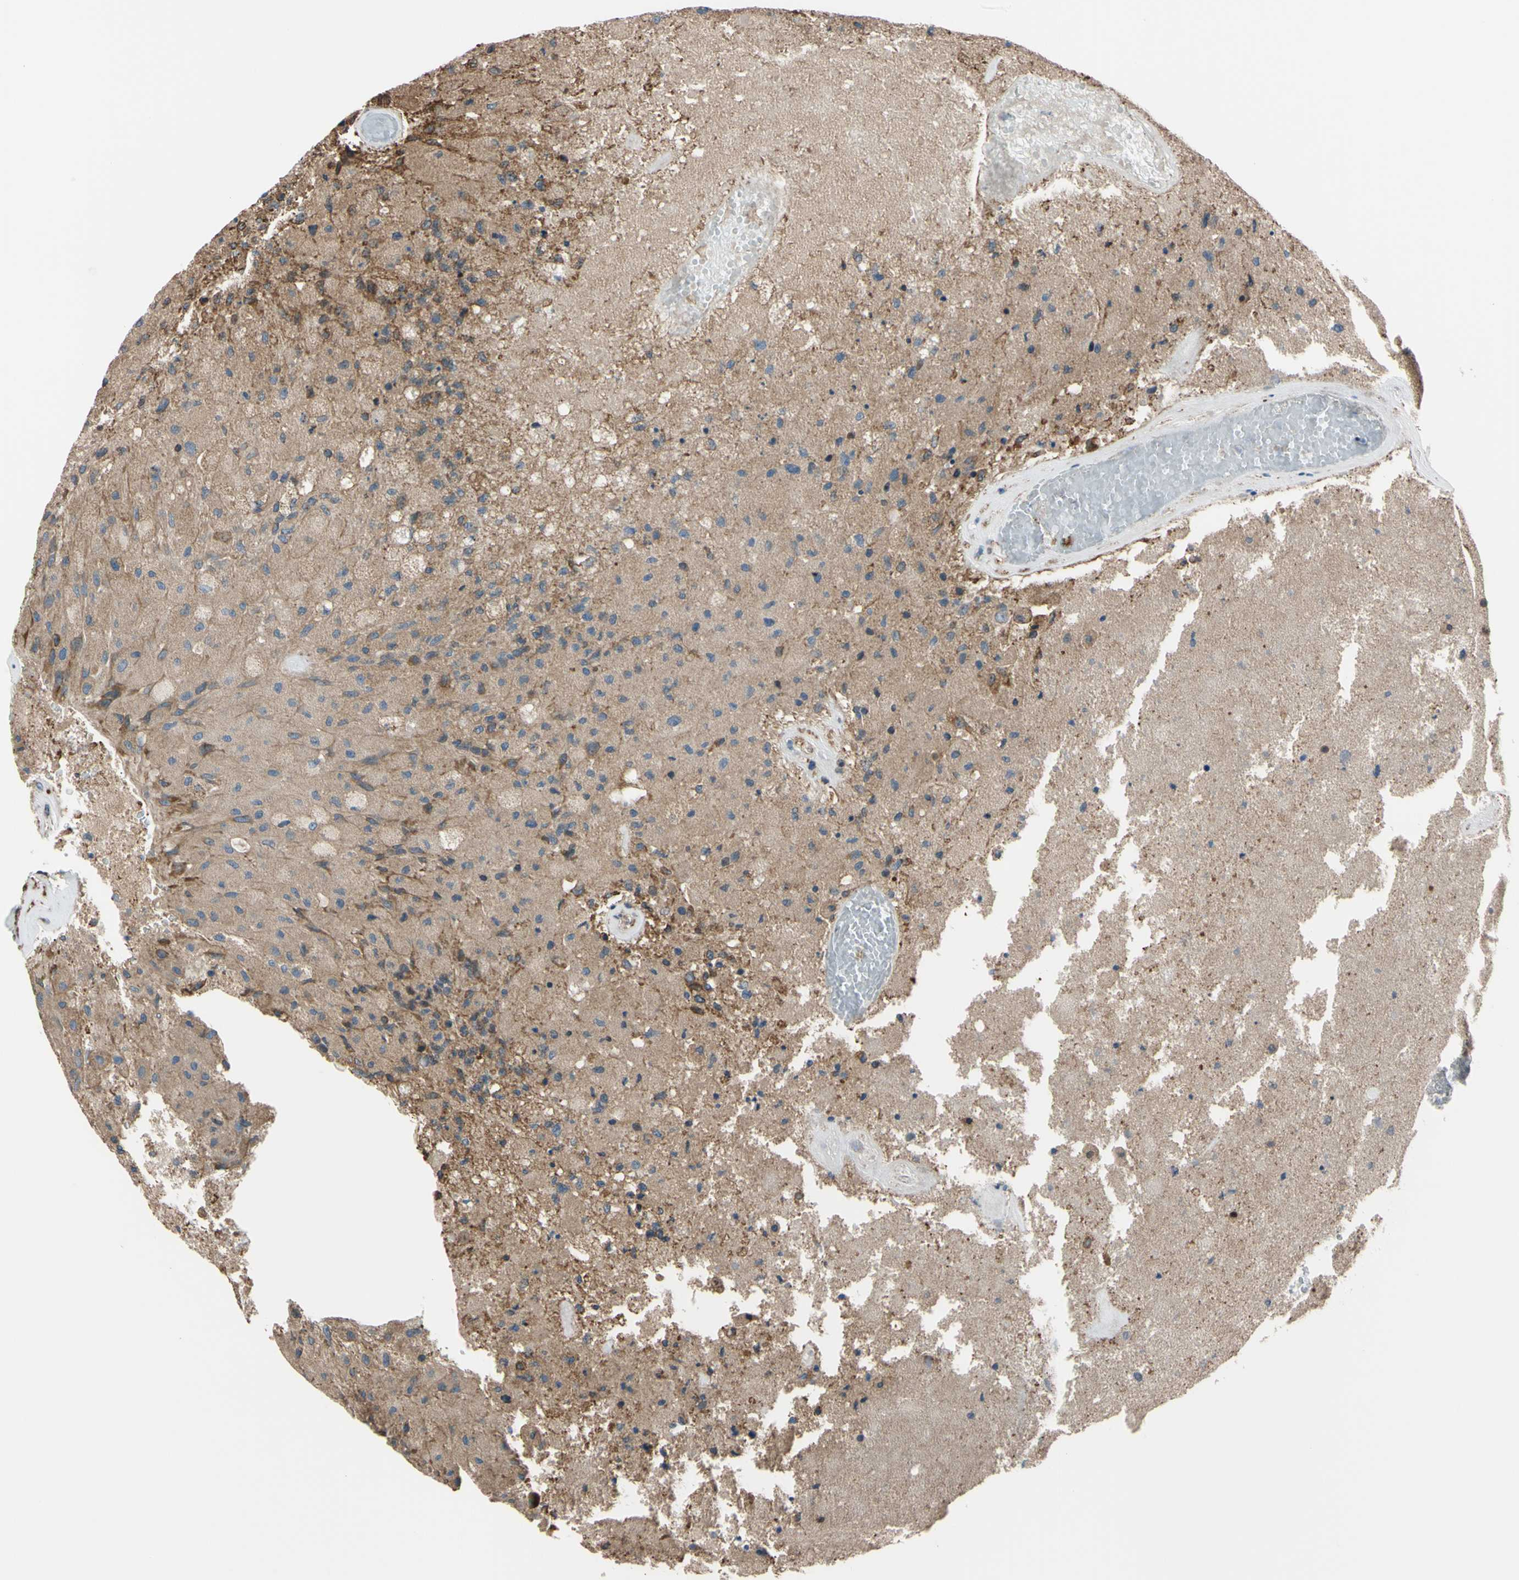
{"staining": {"intensity": "moderate", "quantity": "<25%", "location": "cytoplasmic/membranous"}, "tissue": "glioma", "cell_type": "Tumor cells", "image_type": "cancer", "snomed": [{"axis": "morphology", "description": "Normal tissue, NOS"}, {"axis": "morphology", "description": "Glioma, malignant, High grade"}, {"axis": "topography", "description": "Cerebral cortex"}], "caption": "Immunohistochemical staining of human malignant glioma (high-grade) reveals low levels of moderate cytoplasmic/membranous protein positivity in about <25% of tumor cells.", "gene": "BMF", "patient": {"sex": "male", "age": 77}}